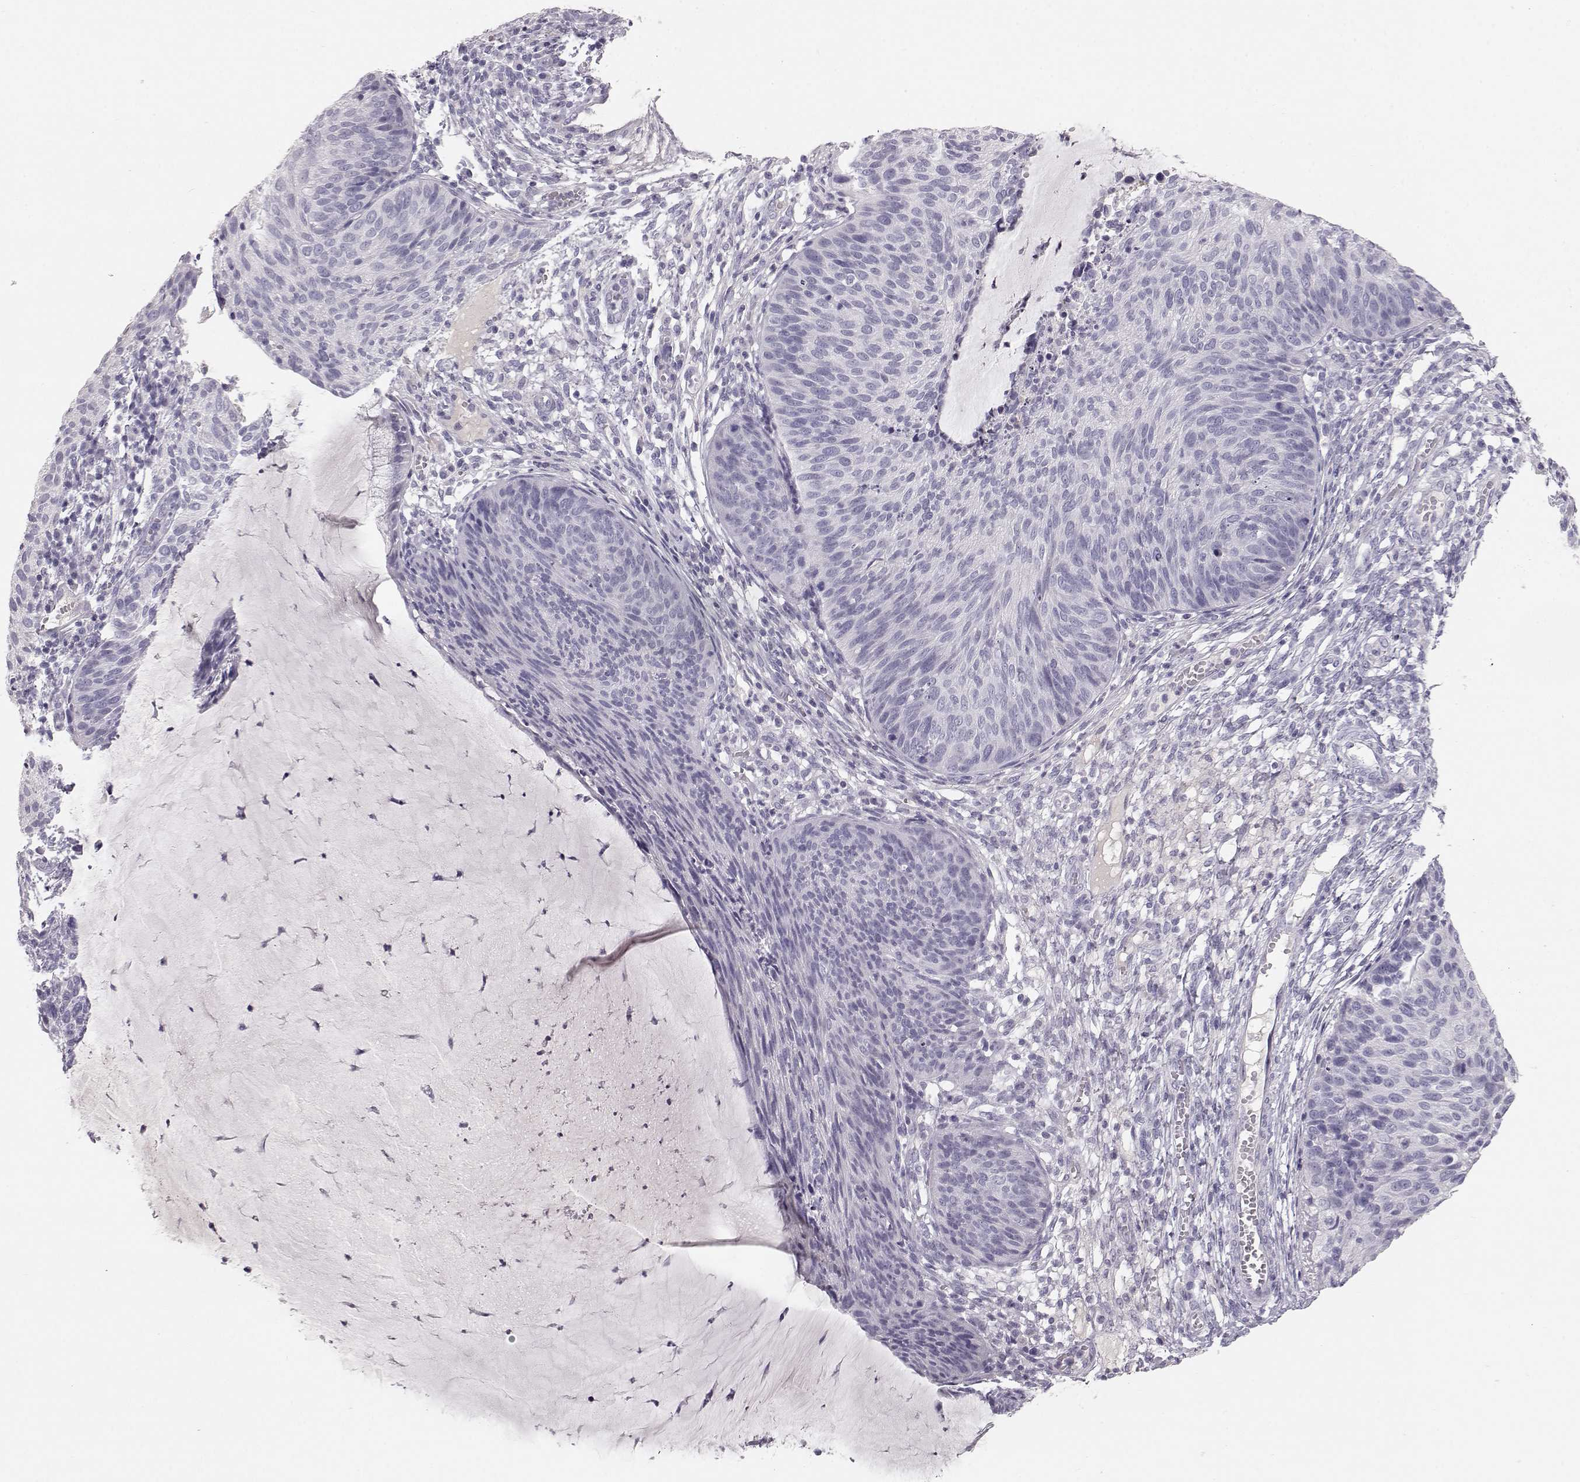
{"staining": {"intensity": "negative", "quantity": "none", "location": "none"}, "tissue": "cervical cancer", "cell_type": "Tumor cells", "image_type": "cancer", "snomed": [{"axis": "morphology", "description": "Squamous cell carcinoma, NOS"}, {"axis": "topography", "description": "Cervix"}], "caption": "High magnification brightfield microscopy of cervical cancer (squamous cell carcinoma) stained with DAB (3,3'-diaminobenzidine) (brown) and counterstained with hematoxylin (blue): tumor cells show no significant expression.", "gene": "KRTAP16-1", "patient": {"sex": "female", "age": 36}}